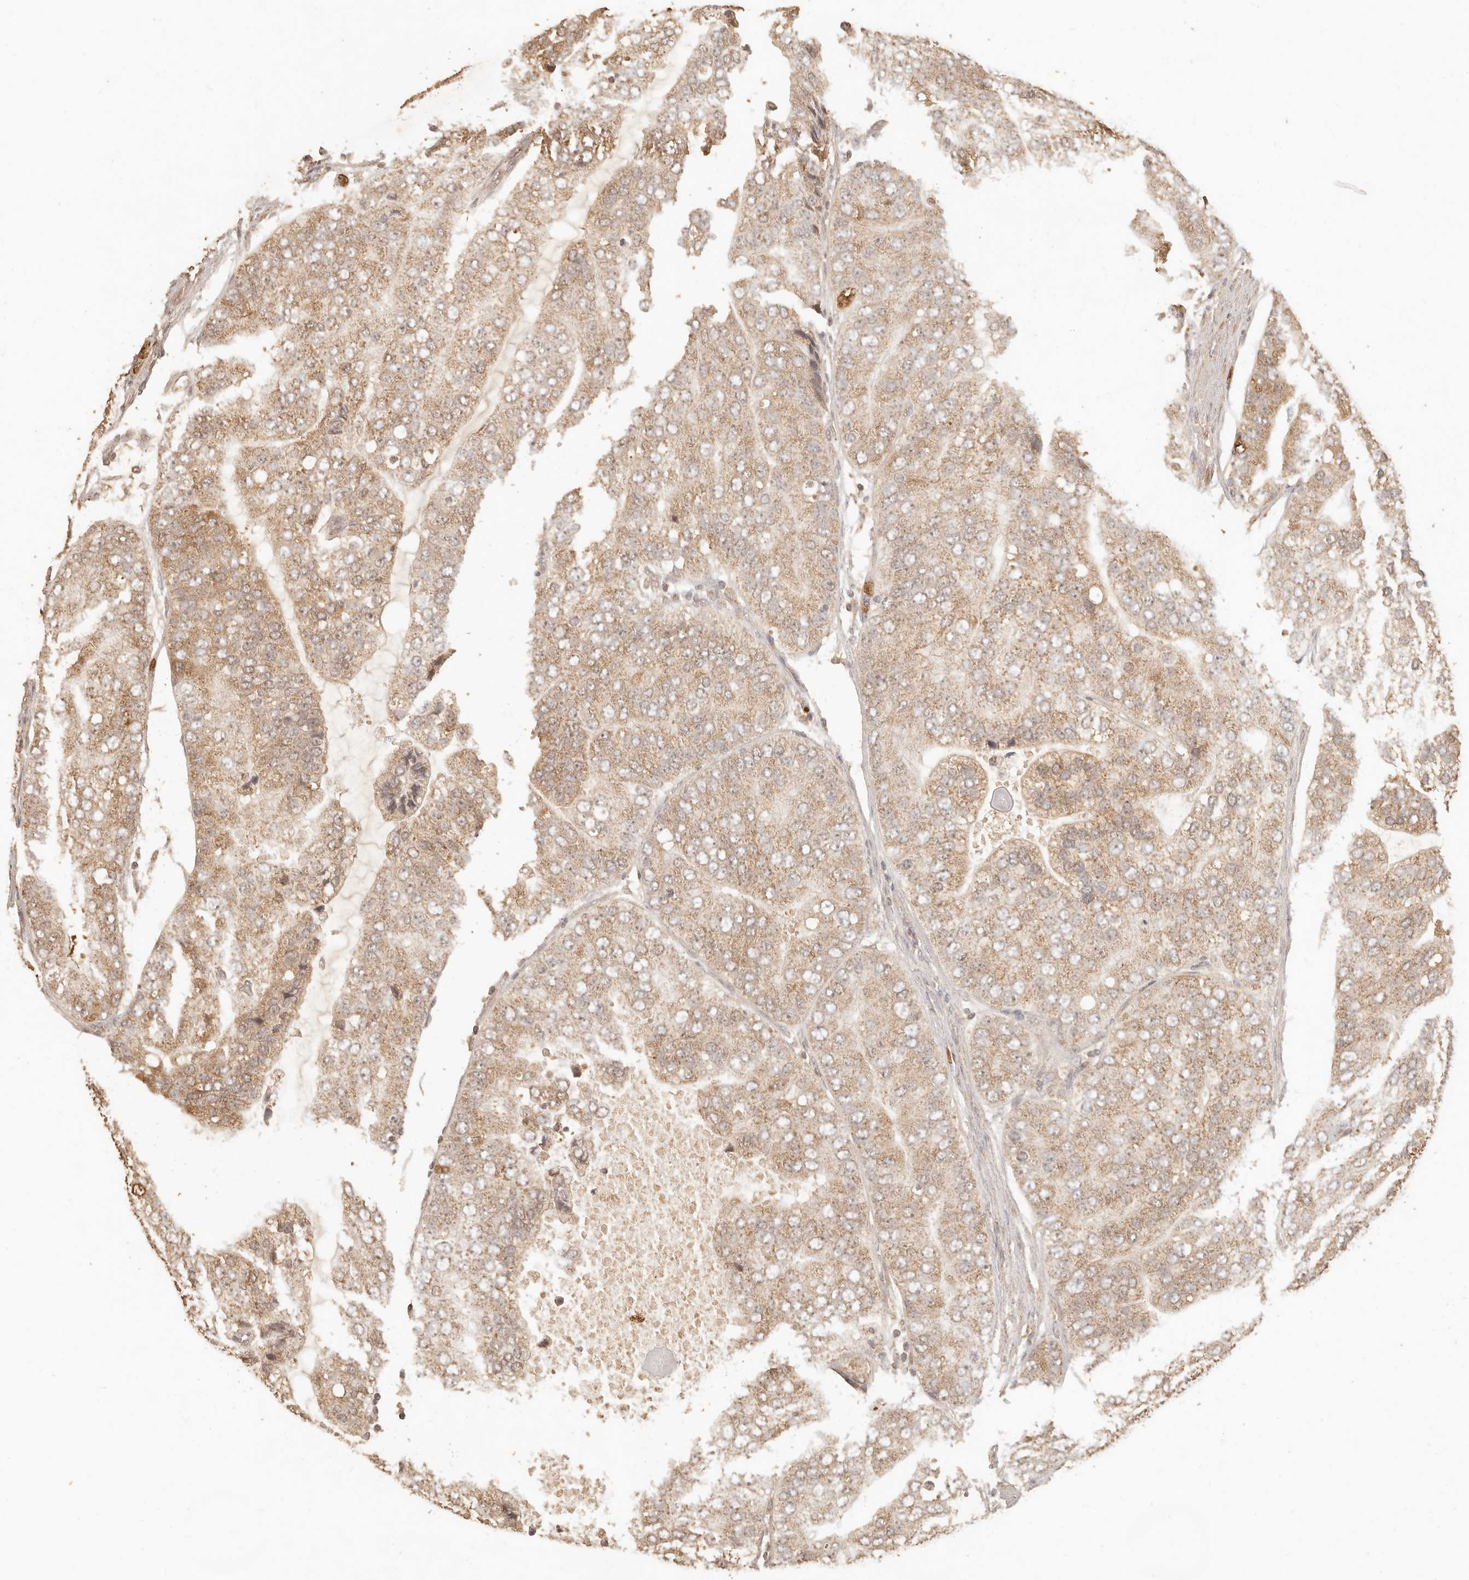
{"staining": {"intensity": "weak", "quantity": ">75%", "location": "cytoplasmic/membranous"}, "tissue": "prostate cancer", "cell_type": "Tumor cells", "image_type": "cancer", "snomed": [{"axis": "morphology", "description": "Adenocarcinoma, High grade"}, {"axis": "topography", "description": "Prostate"}], "caption": "Immunohistochemistry of prostate cancer reveals low levels of weak cytoplasmic/membranous staining in approximately >75% of tumor cells.", "gene": "INTS11", "patient": {"sex": "male", "age": 70}}